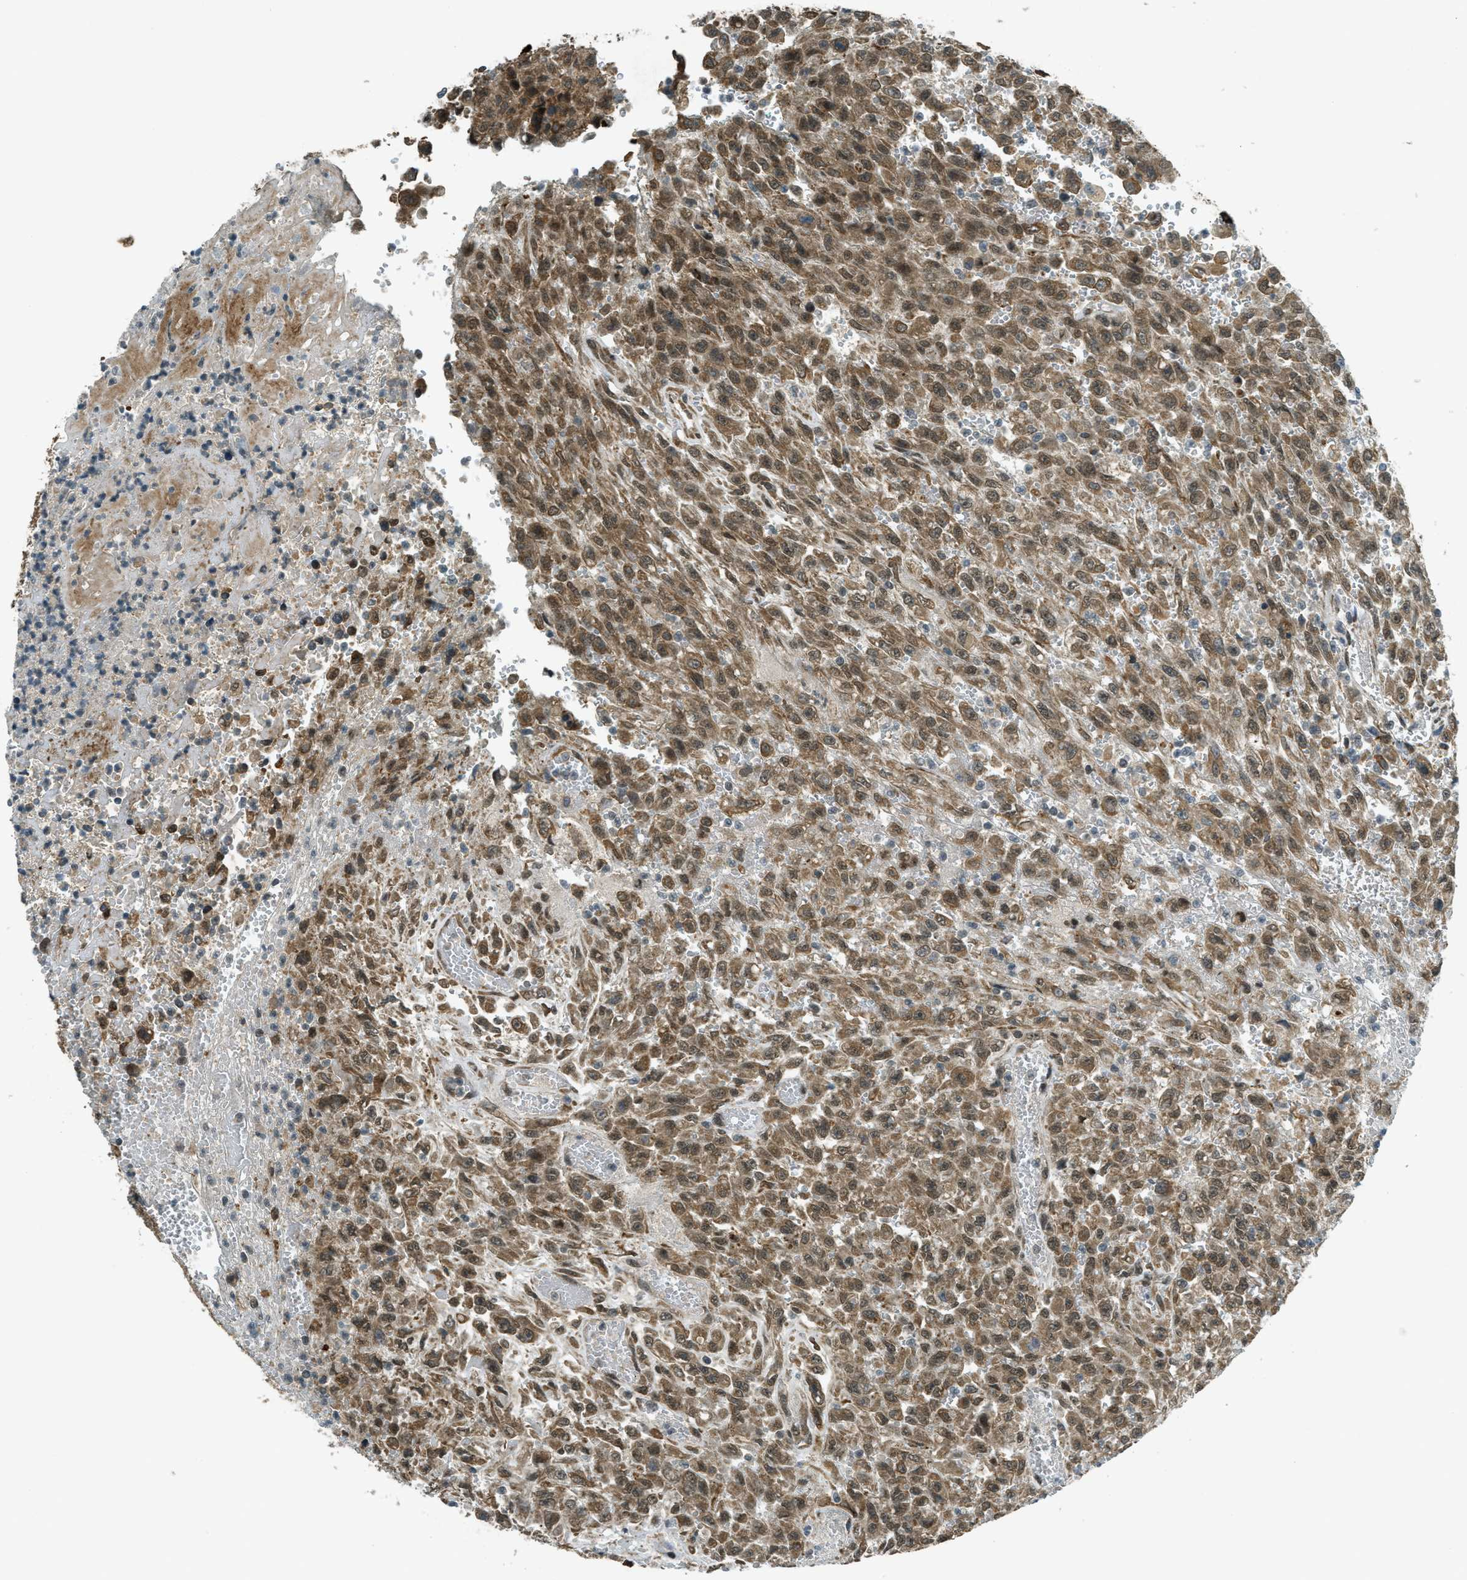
{"staining": {"intensity": "moderate", "quantity": ">75%", "location": "cytoplasmic/membranous"}, "tissue": "urothelial cancer", "cell_type": "Tumor cells", "image_type": "cancer", "snomed": [{"axis": "morphology", "description": "Urothelial carcinoma, High grade"}, {"axis": "topography", "description": "Urinary bladder"}], "caption": "Human urothelial cancer stained with a protein marker displays moderate staining in tumor cells.", "gene": "EIF2AK3", "patient": {"sex": "male", "age": 46}}